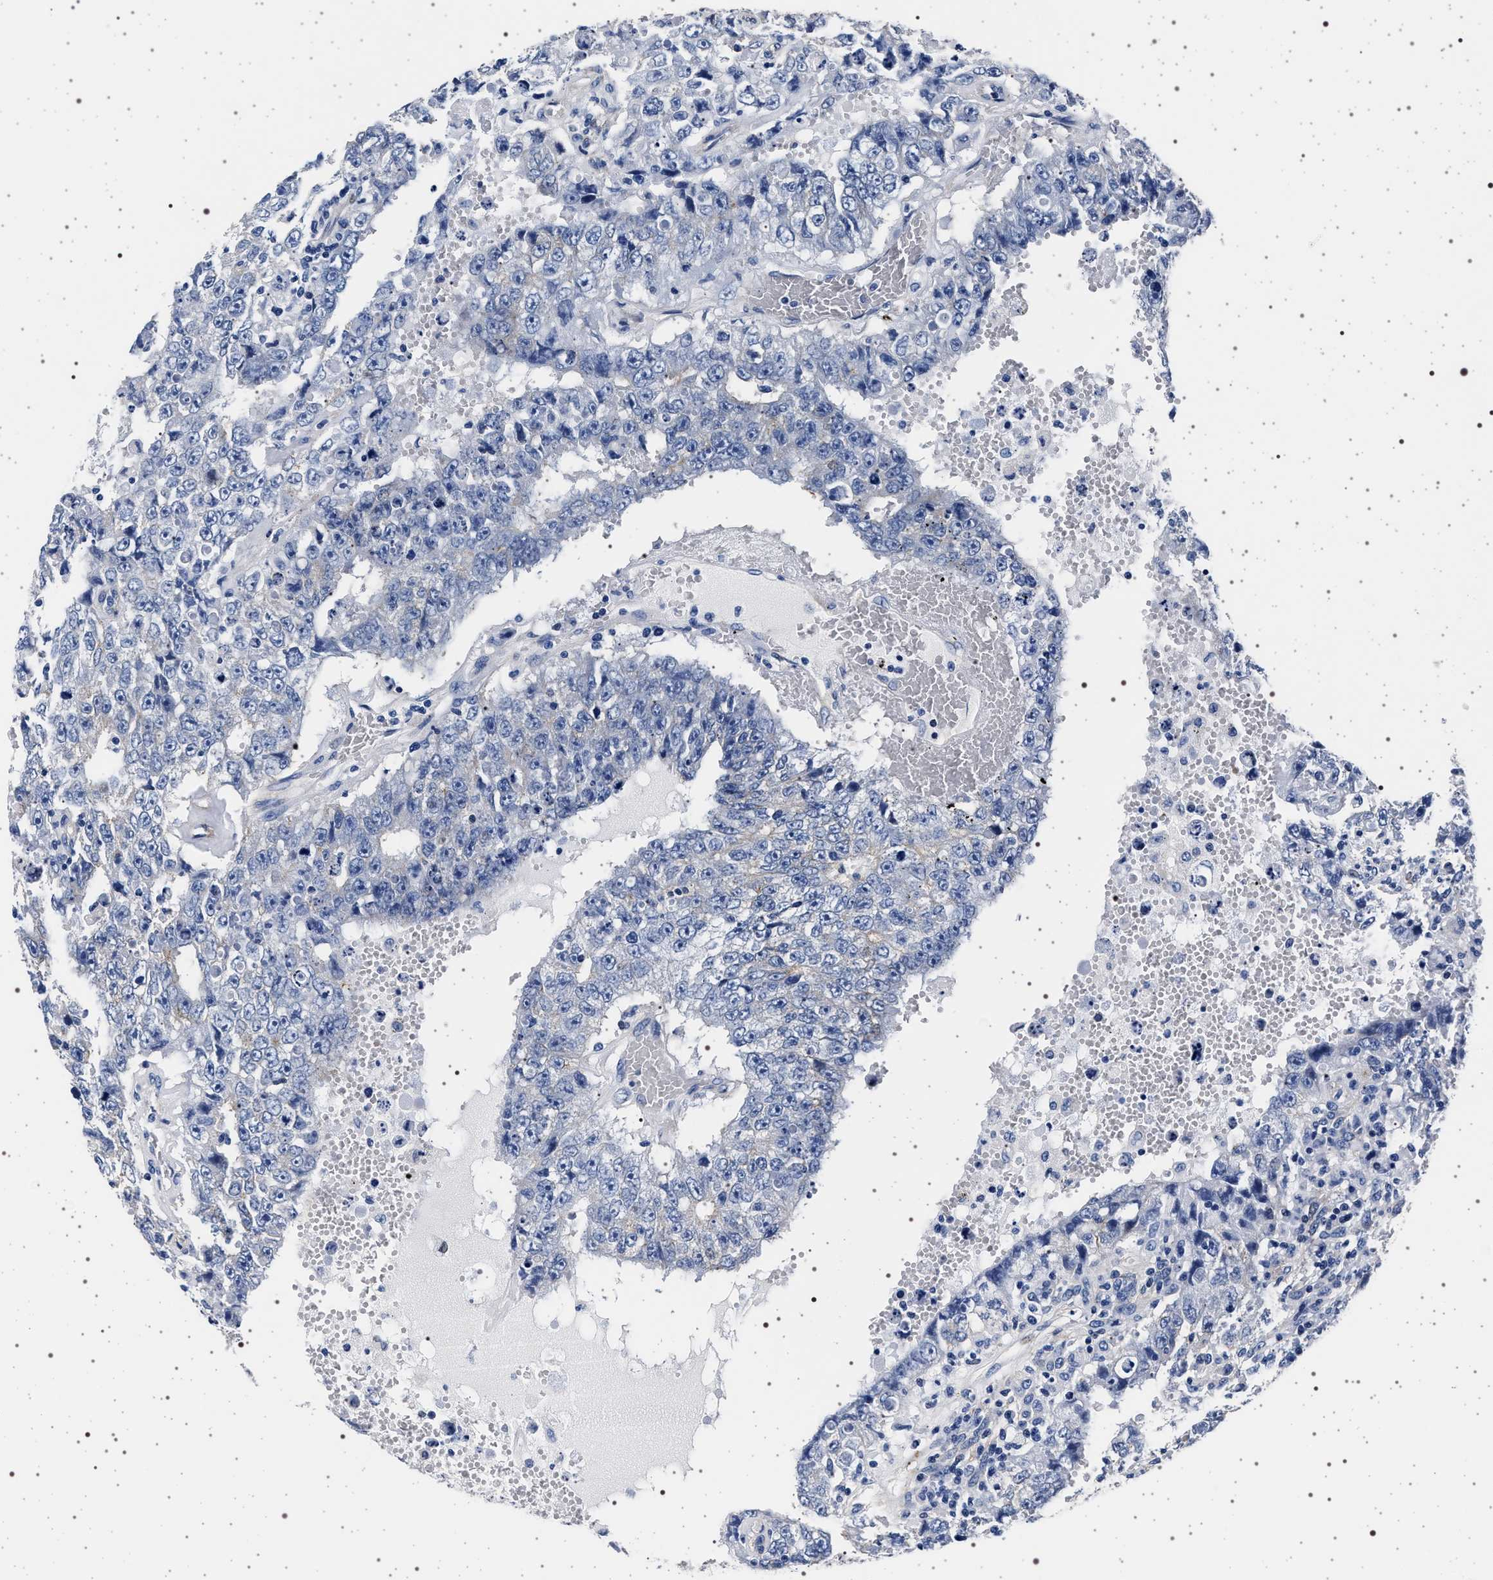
{"staining": {"intensity": "negative", "quantity": "none", "location": "none"}, "tissue": "testis cancer", "cell_type": "Tumor cells", "image_type": "cancer", "snomed": [{"axis": "morphology", "description": "Carcinoma, Embryonal, NOS"}, {"axis": "topography", "description": "Testis"}], "caption": "Immunohistochemistry histopathology image of human testis embryonal carcinoma stained for a protein (brown), which displays no expression in tumor cells.", "gene": "SLC9A1", "patient": {"sex": "male", "age": 26}}